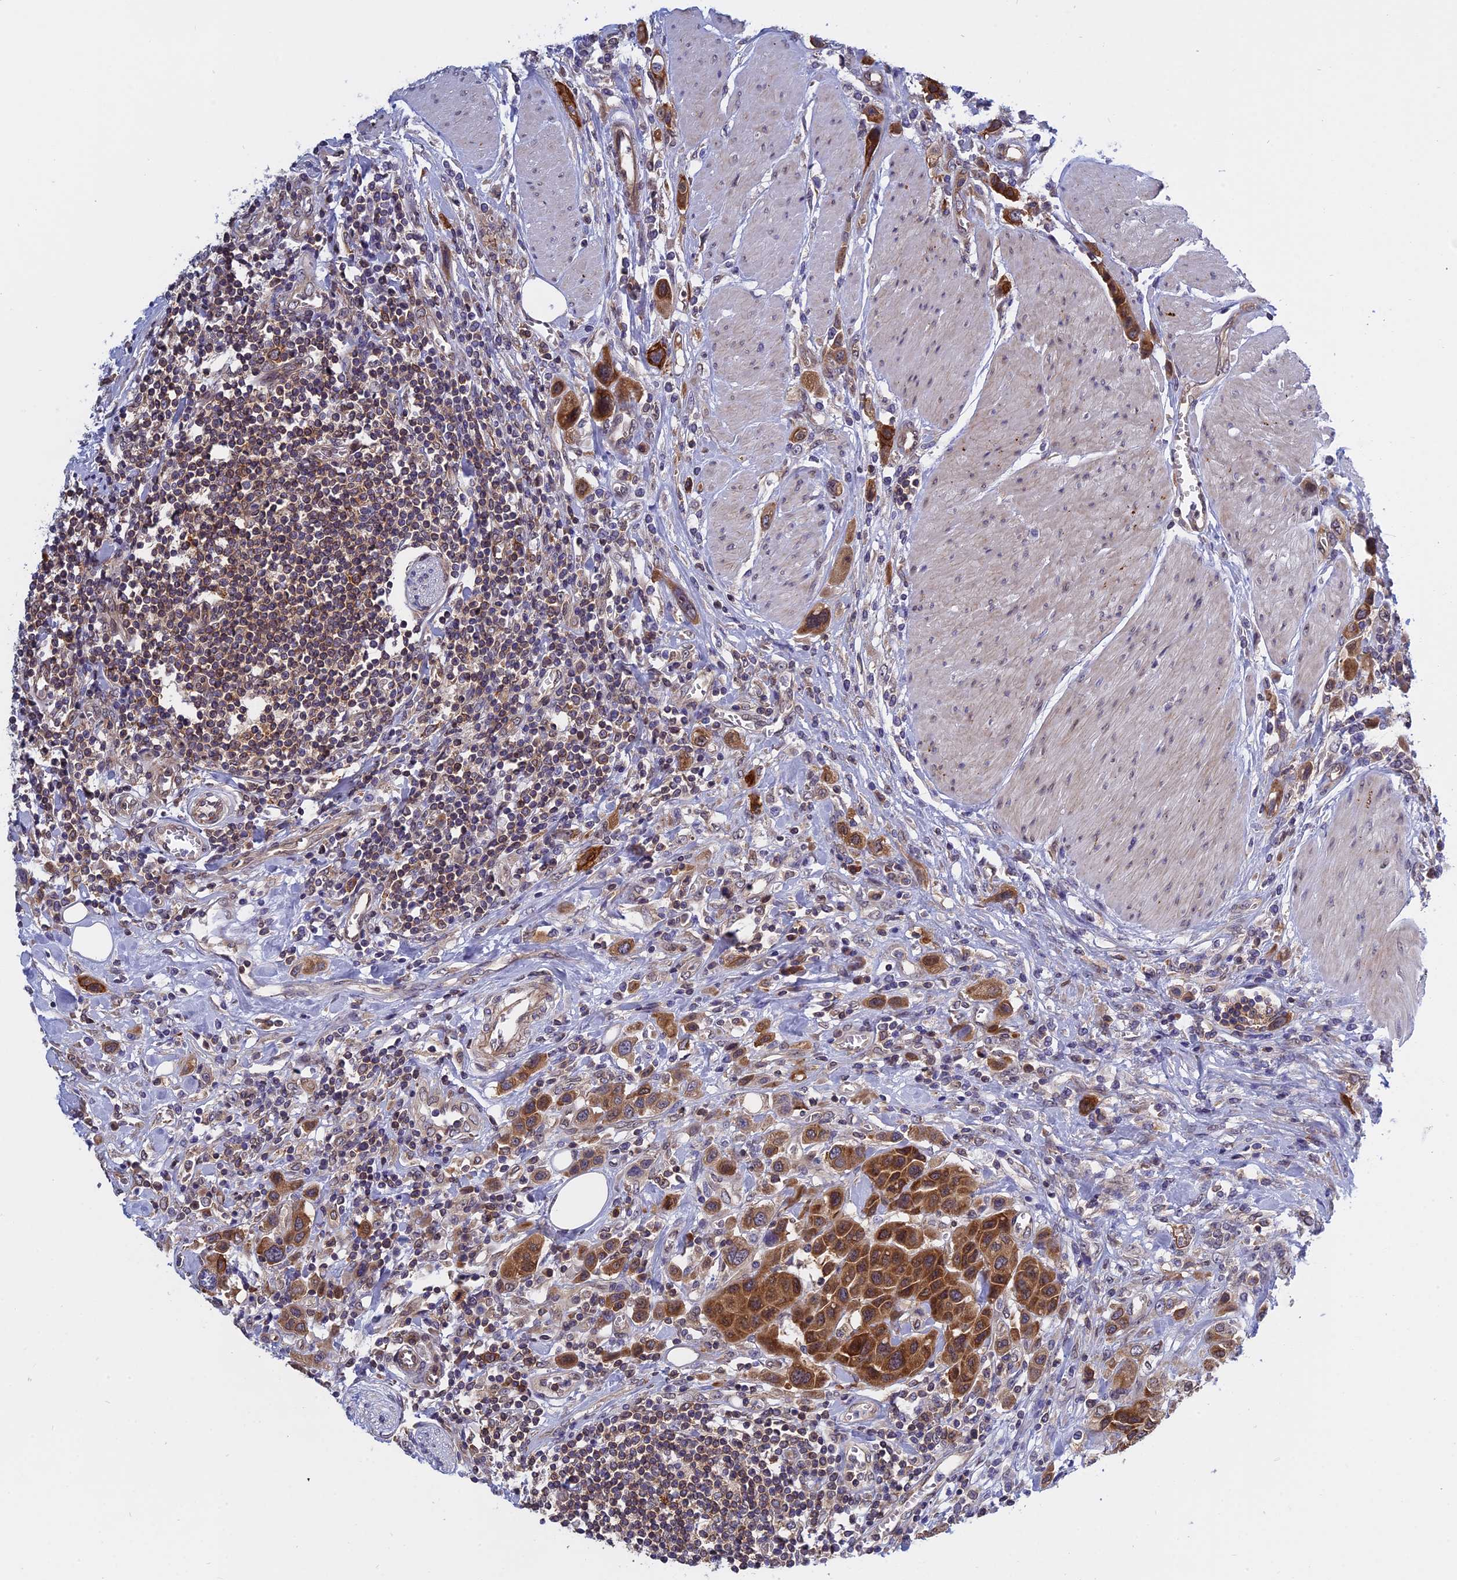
{"staining": {"intensity": "strong", "quantity": ">75%", "location": "cytoplasmic/membranous"}, "tissue": "urothelial cancer", "cell_type": "Tumor cells", "image_type": "cancer", "snomed": [{"axis": "morphology", "description": "Urothelial carcinoma, High grade"}, {"axis": "topography", "description": "Urinary bladder"}], "caption": "This is an image of IHC staining of high-grade urothelial carcinoma, which shows strong staining in the cytoplasmic/membranous of tumor cells.", "gene": "NAA10", "patient": {"sex": "male", "age": 50}}